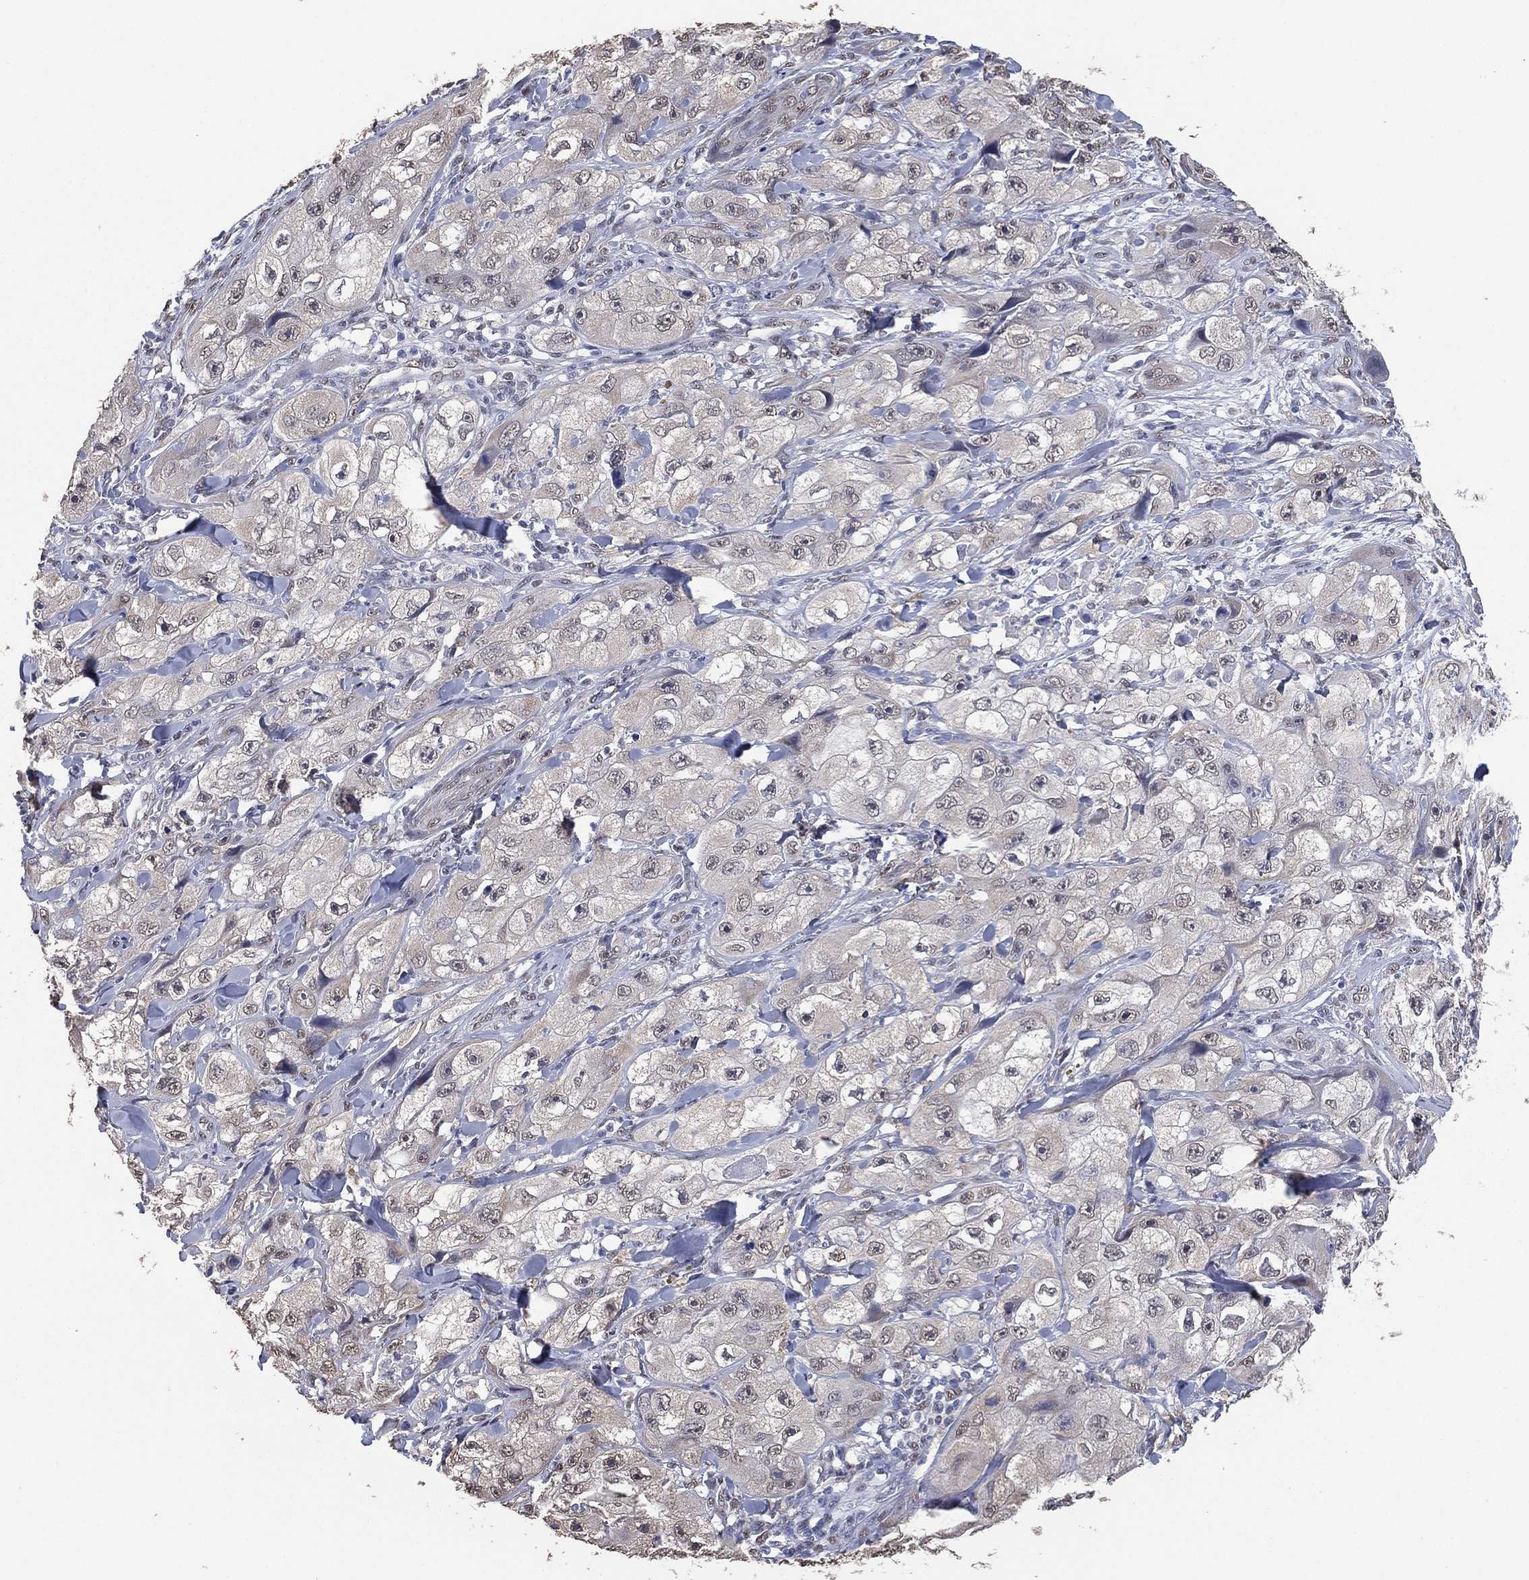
{"staining": {"intensity": "negative", "quantity": "none", "location": "none"}, "tissue": "skin cancer", "cell_type": "Tumor cells", "image_type": "cancer", "snomed": [{"axis": "morphology", "description": "Squamous cell carcinoma, NOS"}, {"axis": "topography", "description": "Skin"}, {"axis": "topography", "description": "Subcutis"}], "caption": "Tumor cells are negative for brown protein staining in skin cancer.", "gene": "ALDH7A1", "patient": {"sex": "male", "age": 73}}